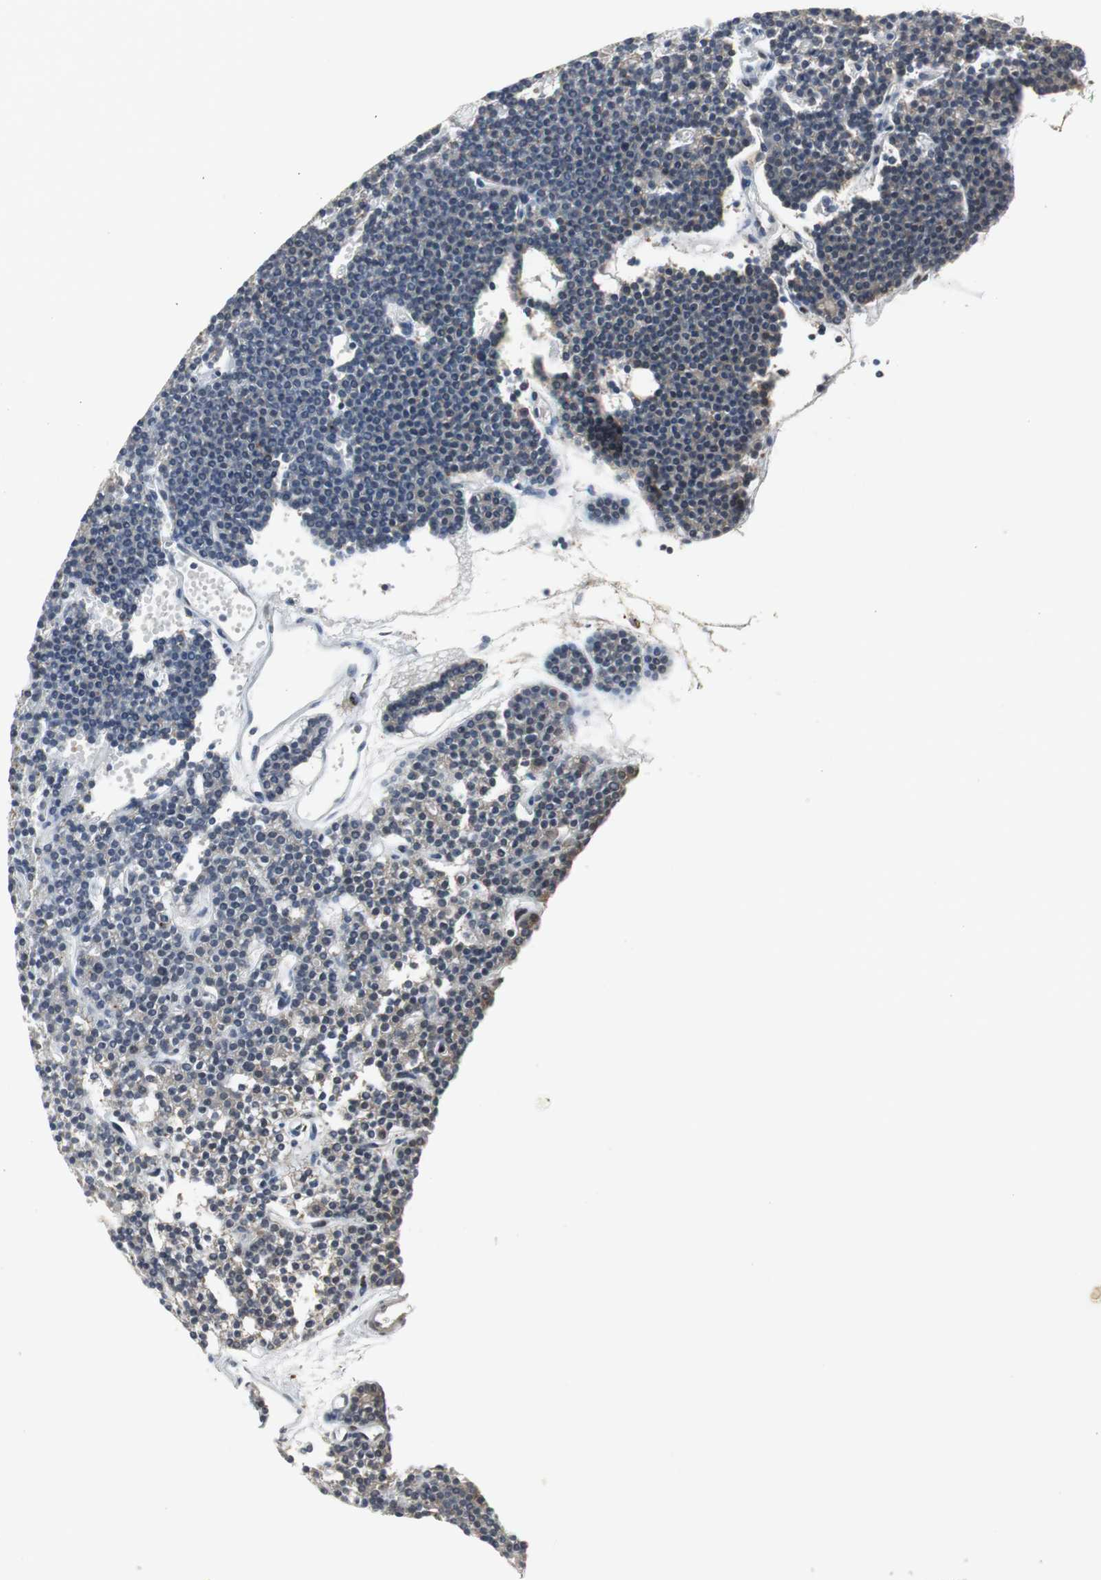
{"staining": {"intensity": "weak", "quantity": "25%-75%", "location": "cytoplasmic/membranous"}, "tissue": "parathyroid gland", "cell_type": "Glandular cells", "image_type": "normal", "snomed": [{"axis": "morphology", "description": "Normal tissue, NOS"}, {"axis": "topography", "description": "Parathyroid gland"}], "caption": "Immunohistochemistry staining of normal parathyroid gland, which displays low levels of weak cytoplasmic/membranous positivity in approximately 25%-75% of glandular cells indicating weak cytoplasmic/membranous protein staining. The staining was performed using DAB (3,3'-diaminobenzidine) (brown) for protein detection and nuclei were counterstained in hematoxylin (blue).", "gene": "NLGN1", "patient": {"sex": "female", "age": 45}}